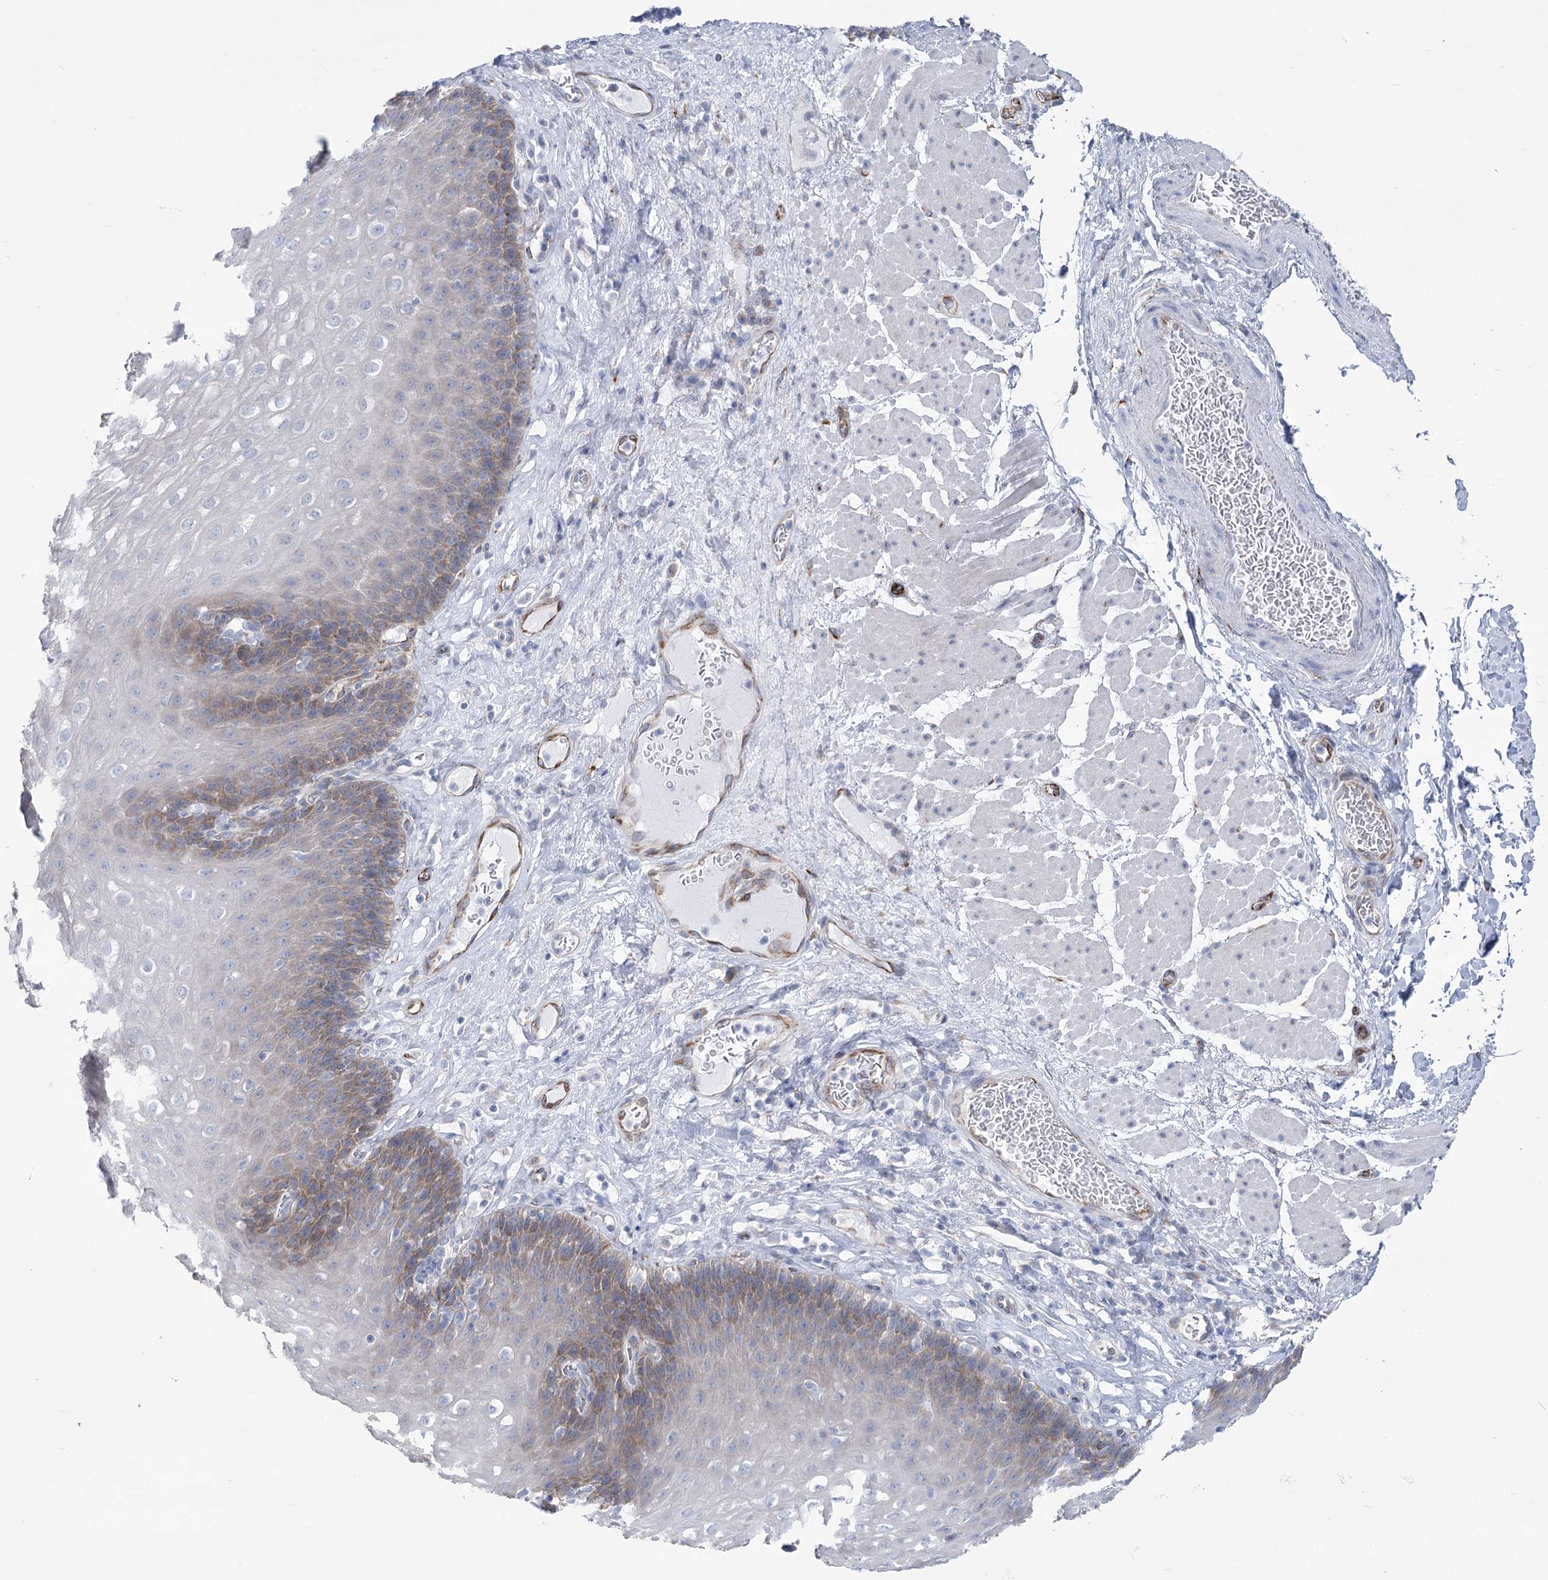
{"staining": {"intensity": "moderate", "quantity": "<25%", "location": "cytoplasmic/membranous"}, "tissue": "esophagus", "cell_type": "Squamous epithelial cells", "image_type": "normal", "snomed": [{"axis": "morphology", "description": "Normal tissue, NOS"}, {"axis": "topography", "description": "Esophagus"}], "caption": "Benign esophagus was stained to show a protein in brown. There is low levels of moderate cytoplasmic/membranous positivity in about <25% of squamous epithelial cells. The staining is performed using DAB brown chromogen to label protein expression. The nuclei are counter-stained blue using hematoxylin.", "gene": "YTHDC2", "patient": {"sex": "female", "age": 66}}